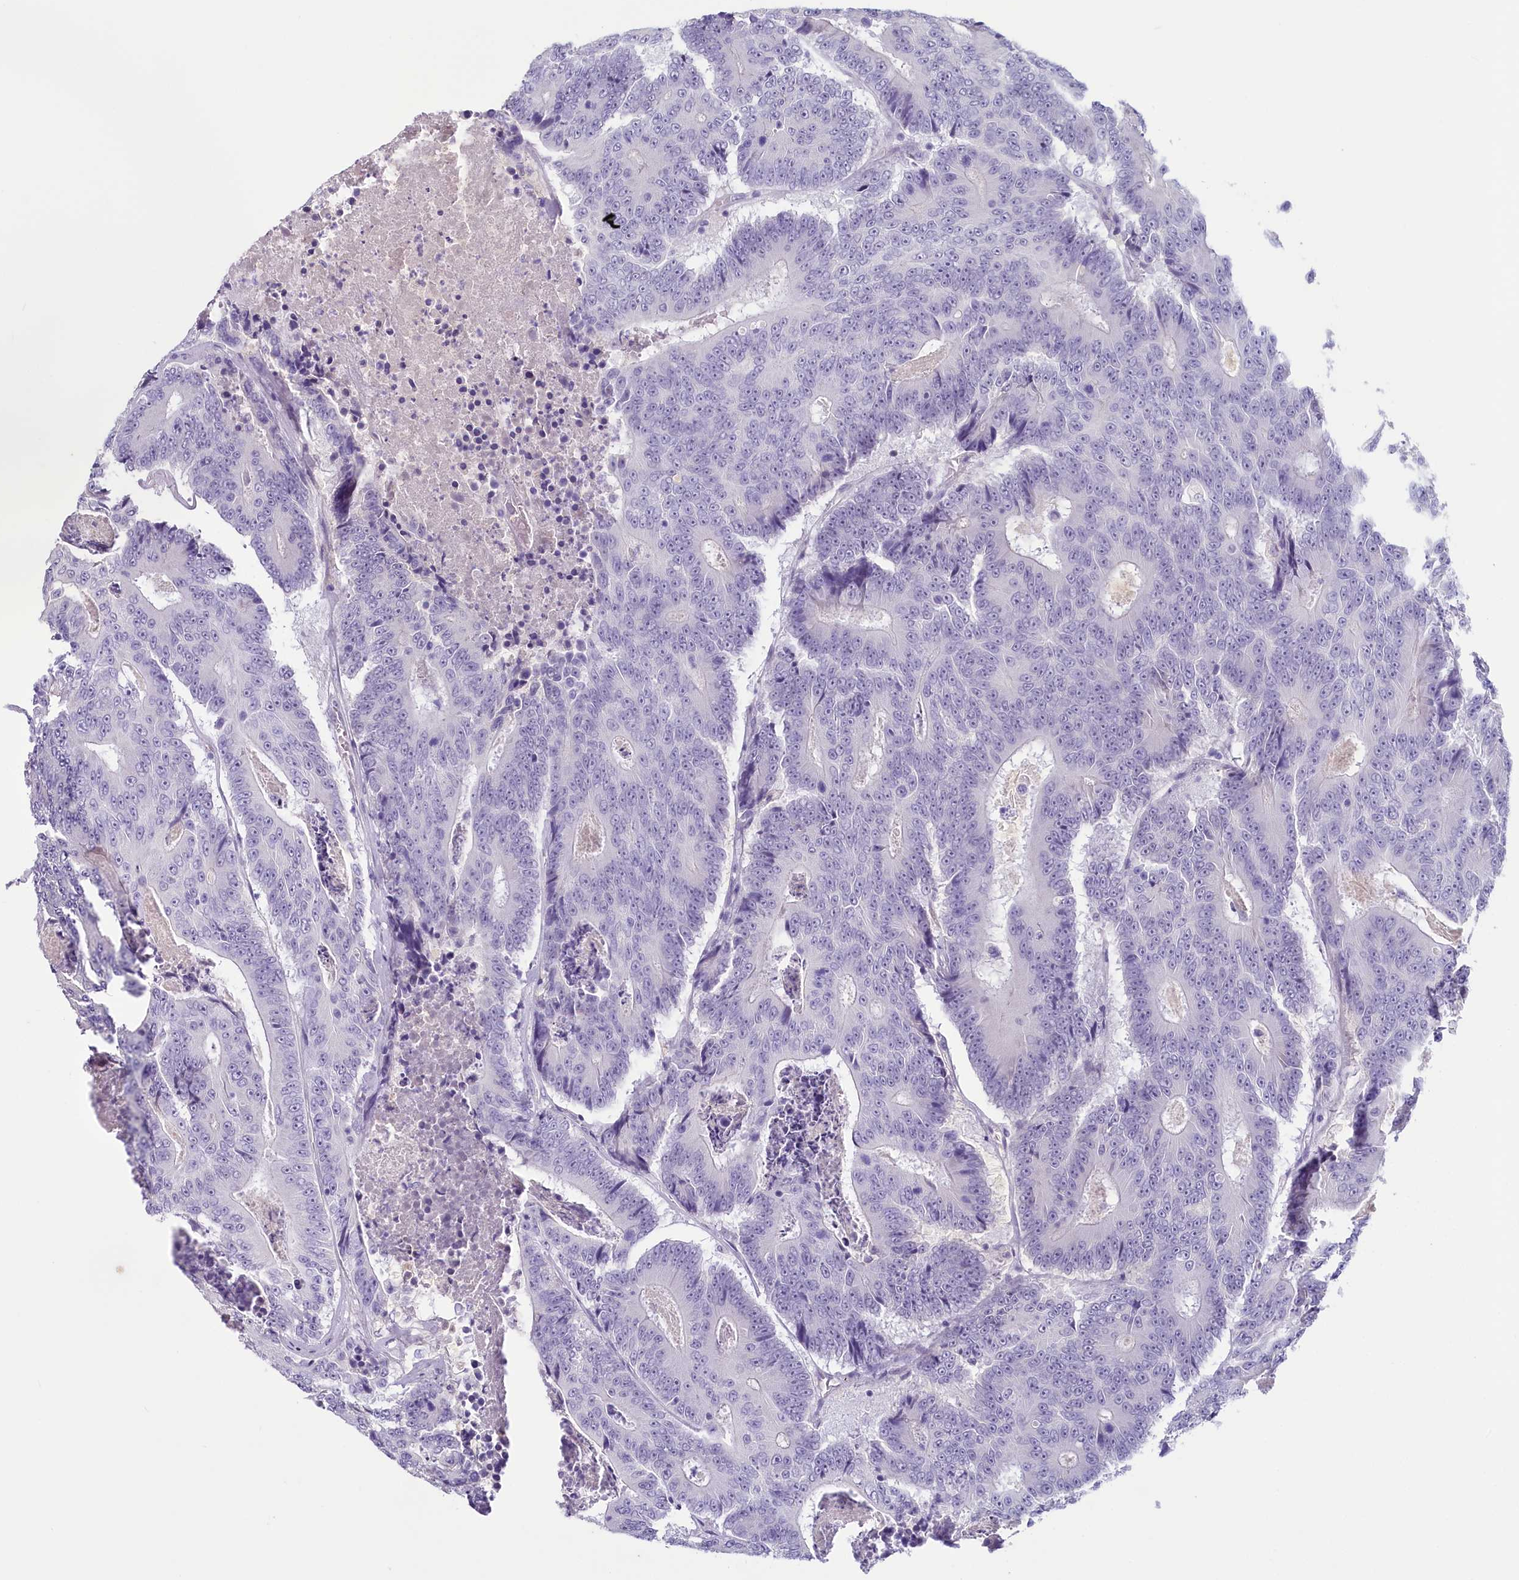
{"staining": {"intensity": "negative", "quantity": "none", "location": "none"}, "tissue": "colorectal cancer", "cell_type": "Tumor cells", "image_type": "cancer", "snomed": [{"axis": "morphology", "description": "Adenocarcinoma, NOS"}, {"axis": "topography", "description": "Colon"}], "caption": "Immunohistochemistry (IHC) histopathology image of human colorectal adenocarcinoma stained for a protein (brown), which reveals no expression in tumor cells. (DAB (3,3'-diaminobenzidine) immunohistochemistry (IHC), high magnification).", "gene": "PROCR", "patient": {"sex": "male", "age": 83}}